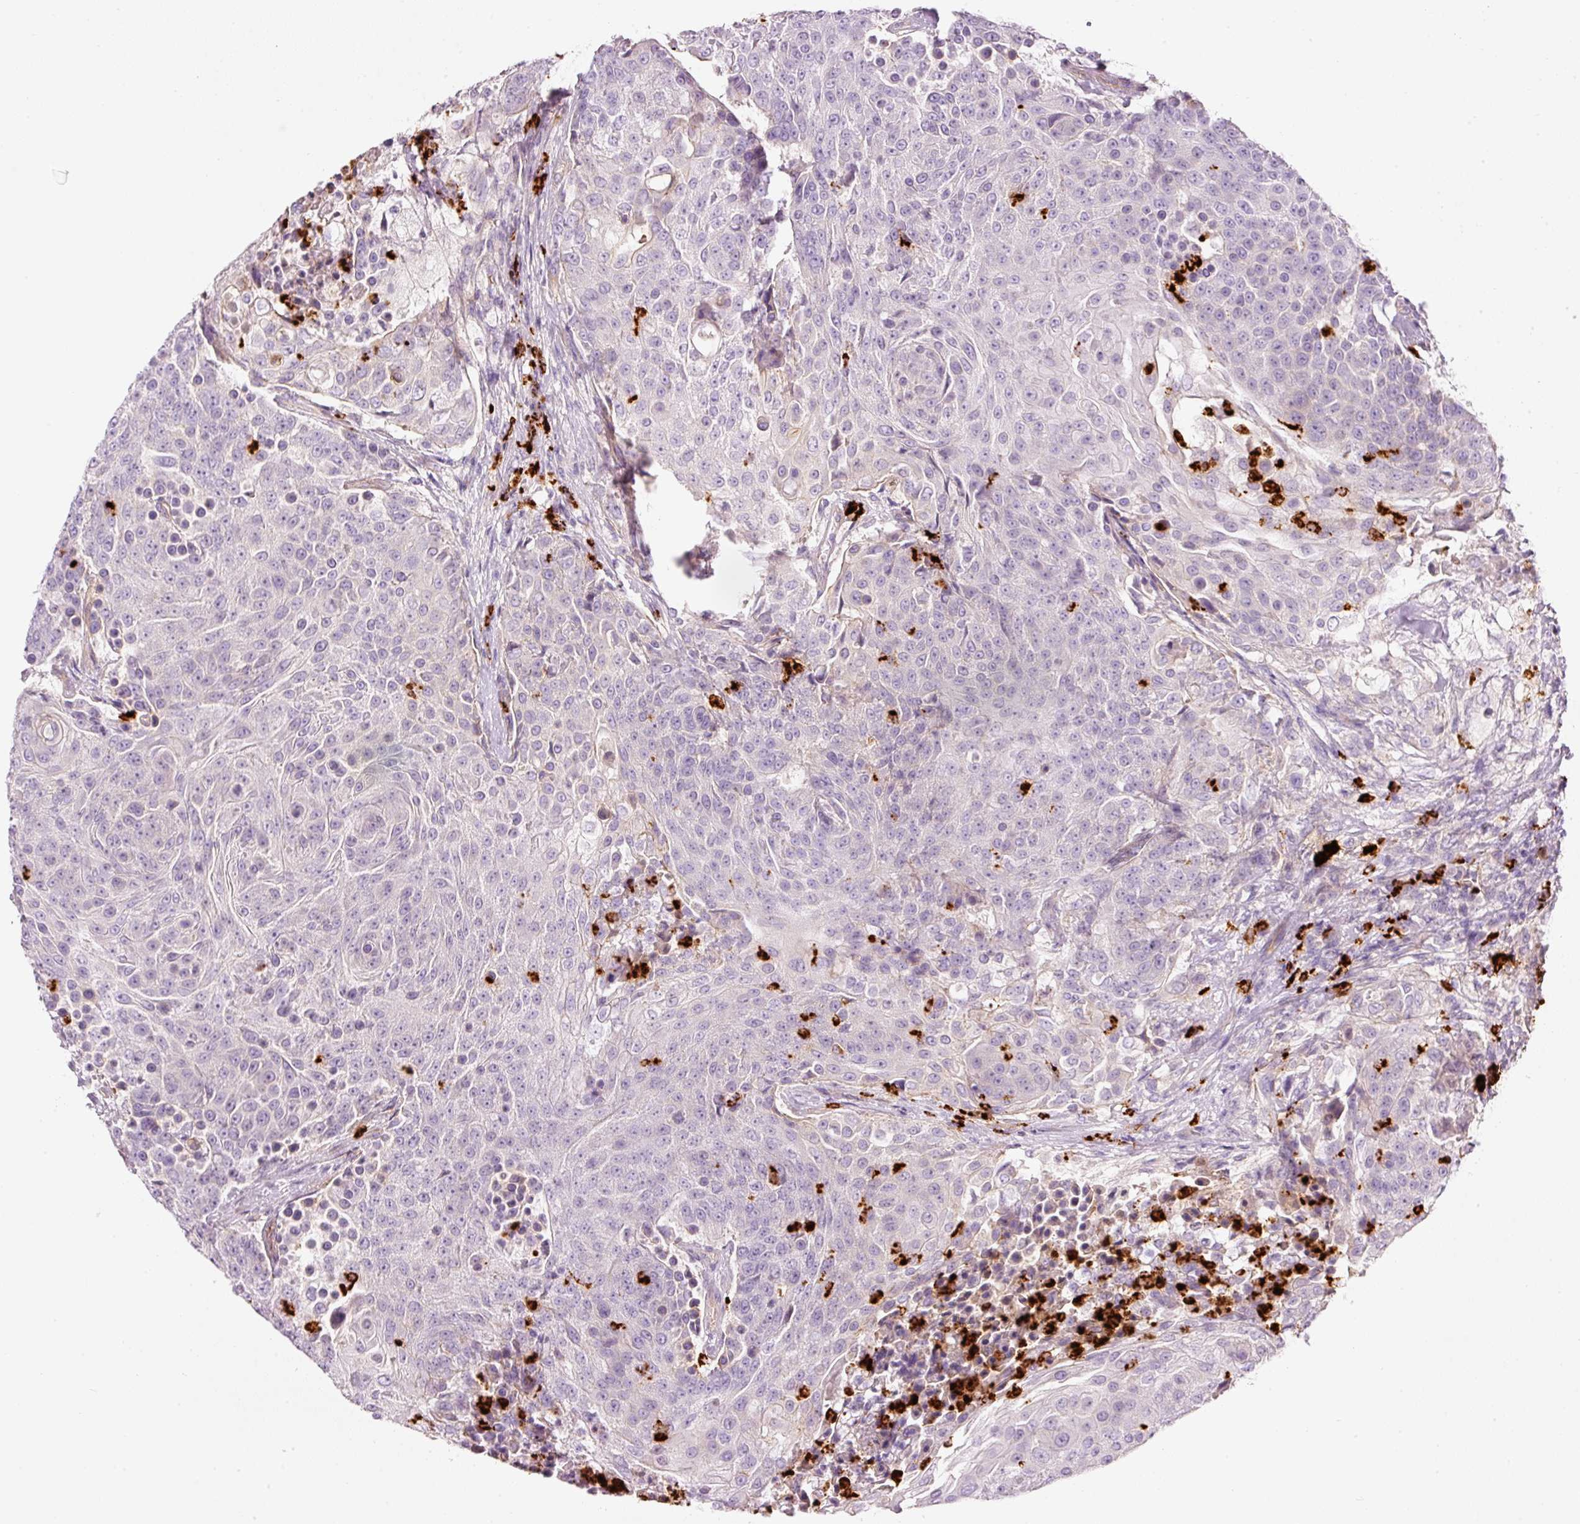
{"staining": {"intensity": "negative", "quantity": "none", "location": "none"}, "tissue": "urothelial cancer", "cell_type": "Tumor cells", "image_type": "cancer", "snomed": [{"axis": "morphology", "description": "Urothelial carcinoma, High grade"}, {"axis": "topography", "description": "Urinary bladder"}], "caption": "This is an immunohistochemistry photomicrograph of human high-grade urothelial carcinoma. There is no staining in tumor cells.", "gene": "MAP3K3", "patient": {"sex": "female", "age": 63}}